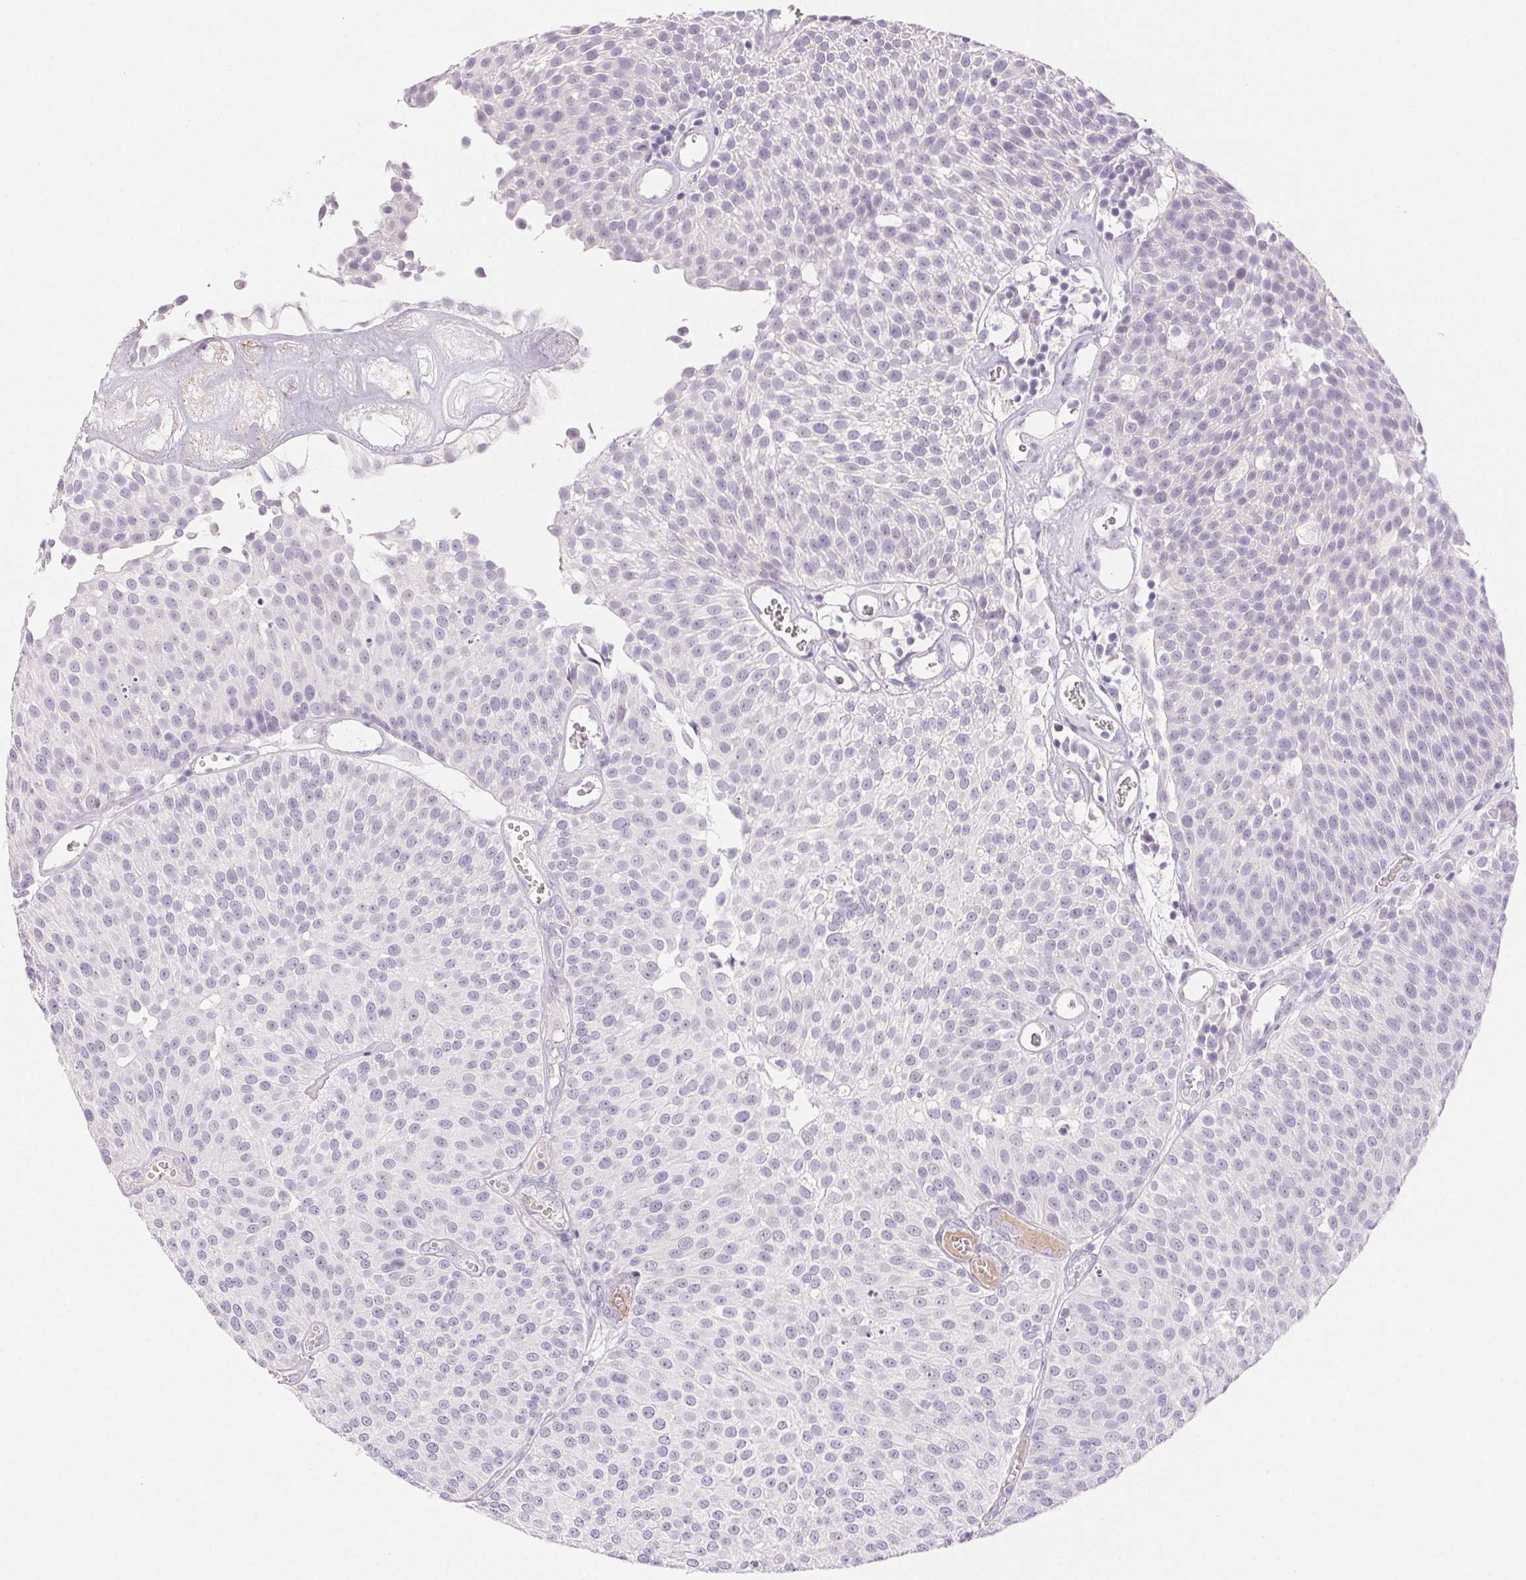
{"staining": {"intensity": "negative", "quantity": "none", "location": "none"}, "tissue": "urothelial cancer", "cell_type": "Tumor cells", "image_type": "cancer", "snomed": [{"axis": "morphology", "description": "Urothelial carcinoma, Low grade"}, {"axis": "topography", "description": "Urinary bladder"}], "caption": "Tumor cells are negative for brown protein staining in low-grade urothelial carcinoma.", "gene": "BPIFB2", "patient": {"sex": "female", "age": 79}}